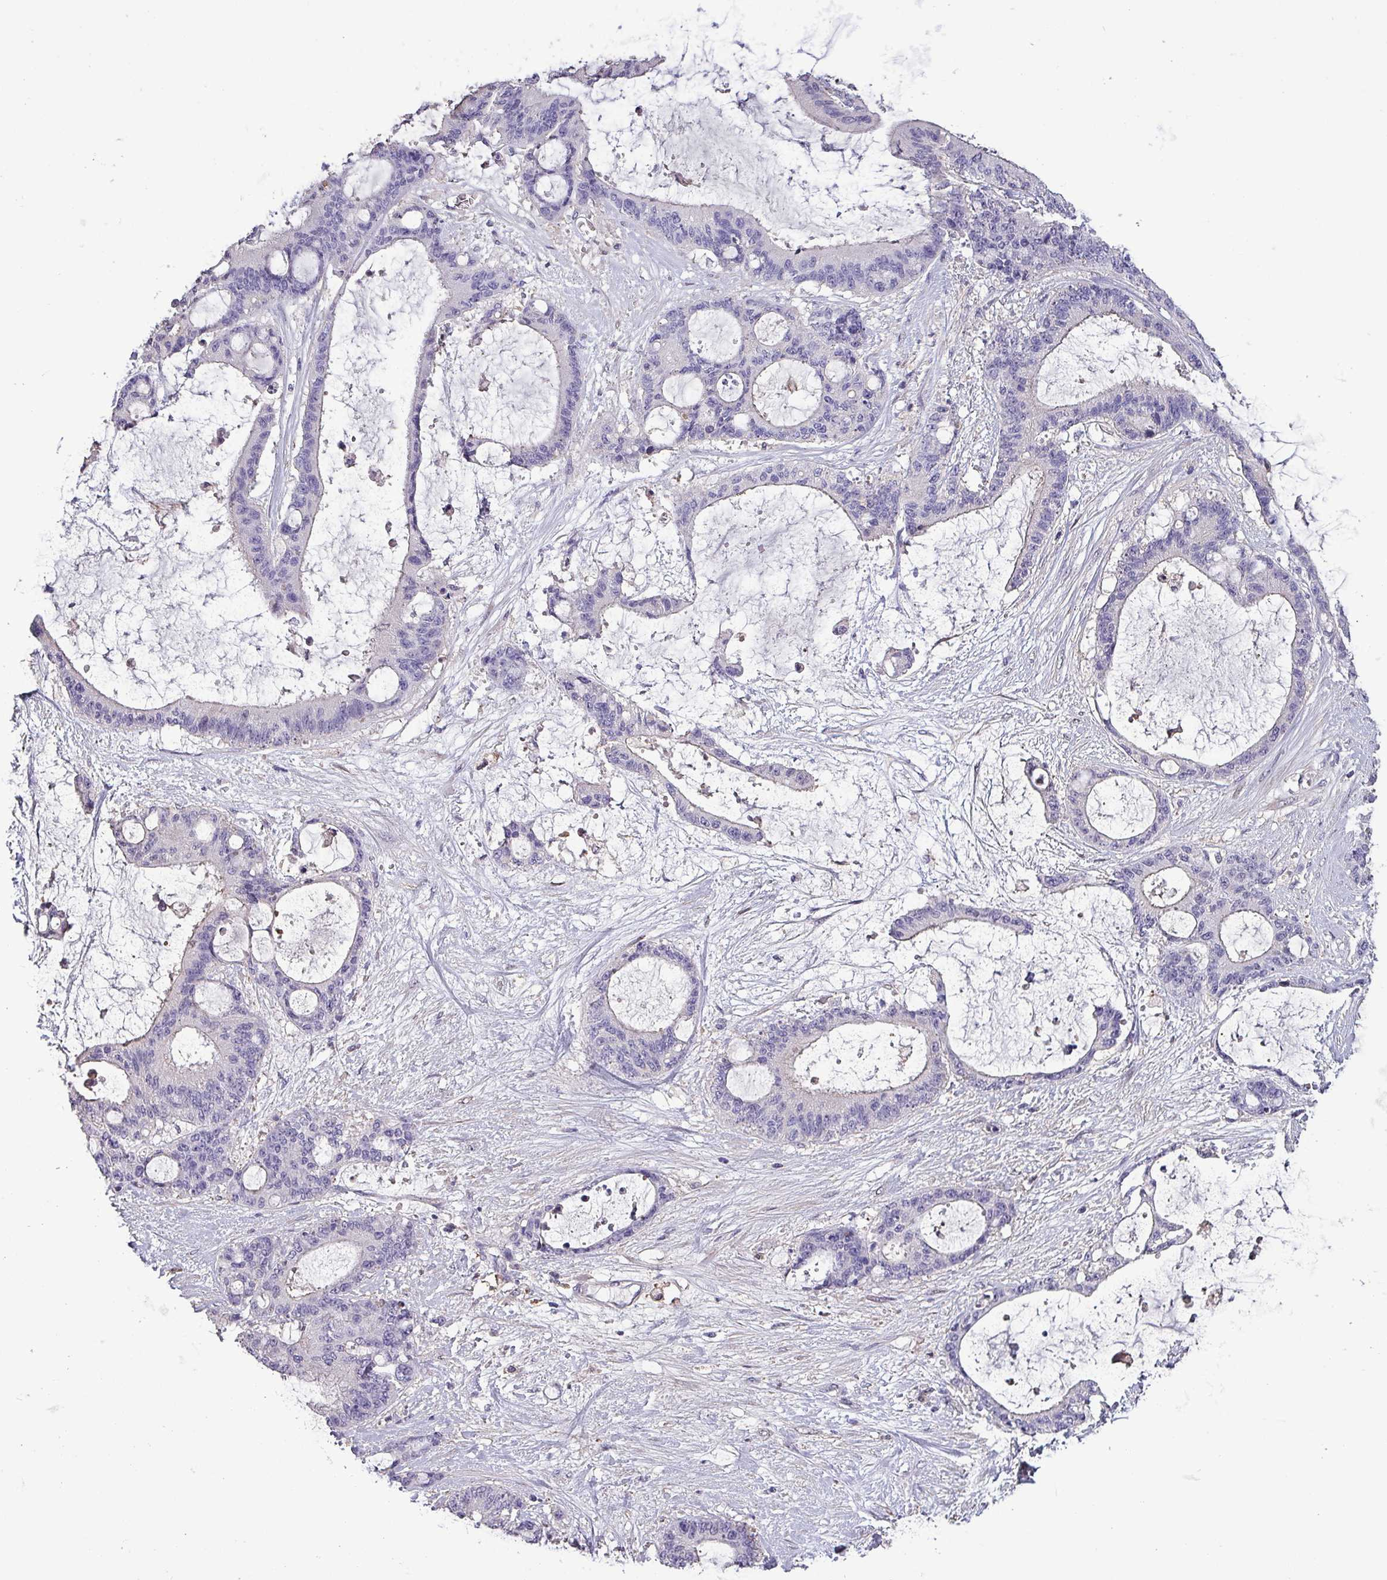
{"staining": {"intensity": "negative", "quantity": "none", "location": "none"}, "tissue": "liver cancer", "cell_type": "Tumor cells", "image_type": "cancer", "snomed": [{"axis": "morphology", "description": "Normal tissue, NOS"}, {"axis": "morphology", "description": "Cholangiocarcinoma"}, {"axis": "topography", "description": "Liver"}, {"axis": "topography", "description": "Peripheral nerve tissue"}], "caption": "The micrograph shows no staining of tumor cells in liver cancer.", "gene": "HTRA4", "patient": {"sex": "female", "age": 73}}